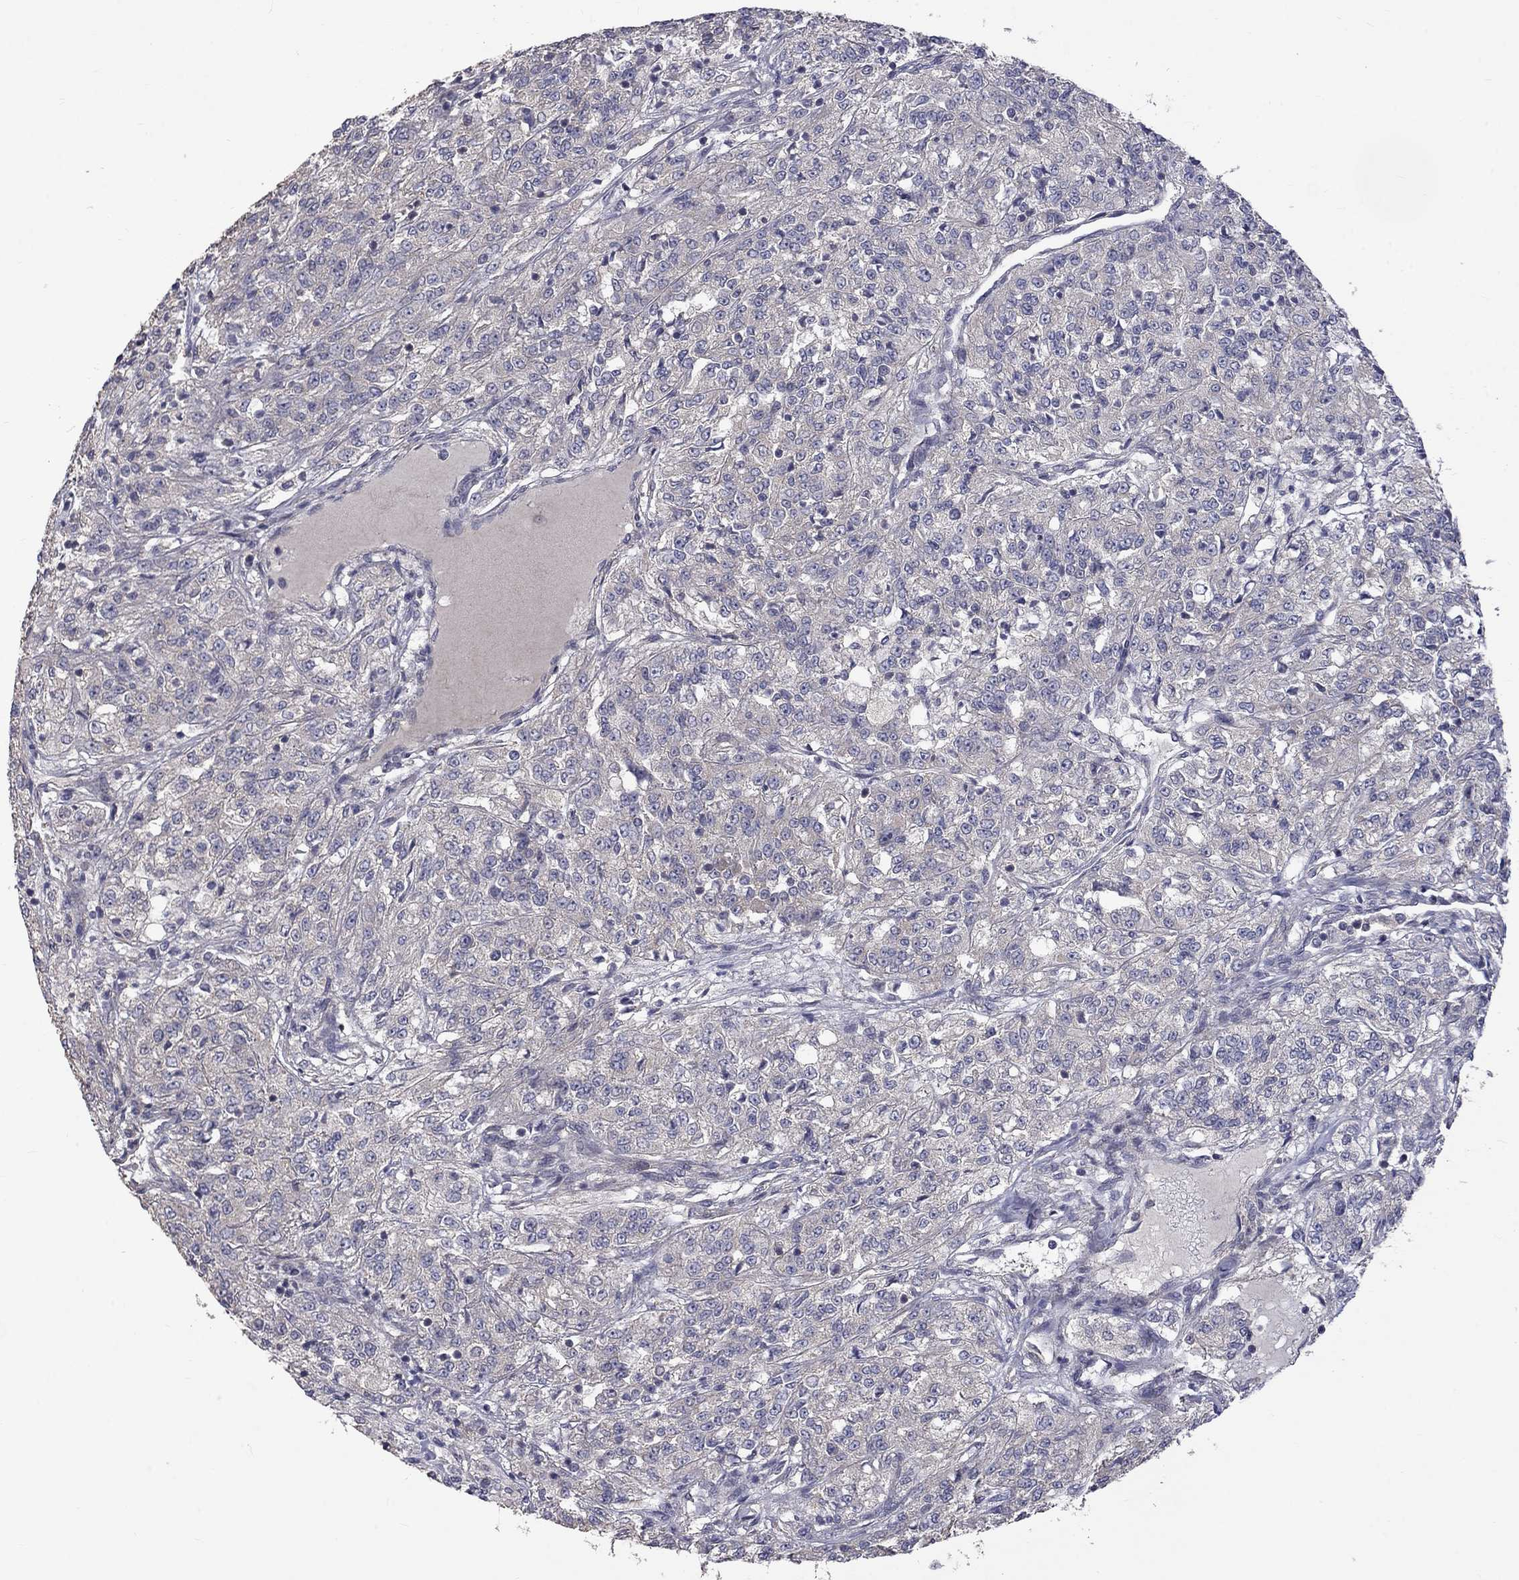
{"staining": {"intensity": "negative", "quantity": "none", "location": "none"}, "tissue": "renal cancer", "cell_type": "Tumor cells", "image_type": "cancer", "snomed": [{"axis": "morphology", "description": "Adenocarcinoma, NOS"}, {"axis": "topography", "description": "Kidney"}], "caption": "Immunohistochemistry (IHC) micrograph of neoplastic tissue: human adenocarcinoma (renal) stained with DAB (3,3'-diaminobenzidine) exhibits no significant protein expression in tumor cells.", "gene": "SLC39A14", "patient": {"sex": "female", "age": 63}}